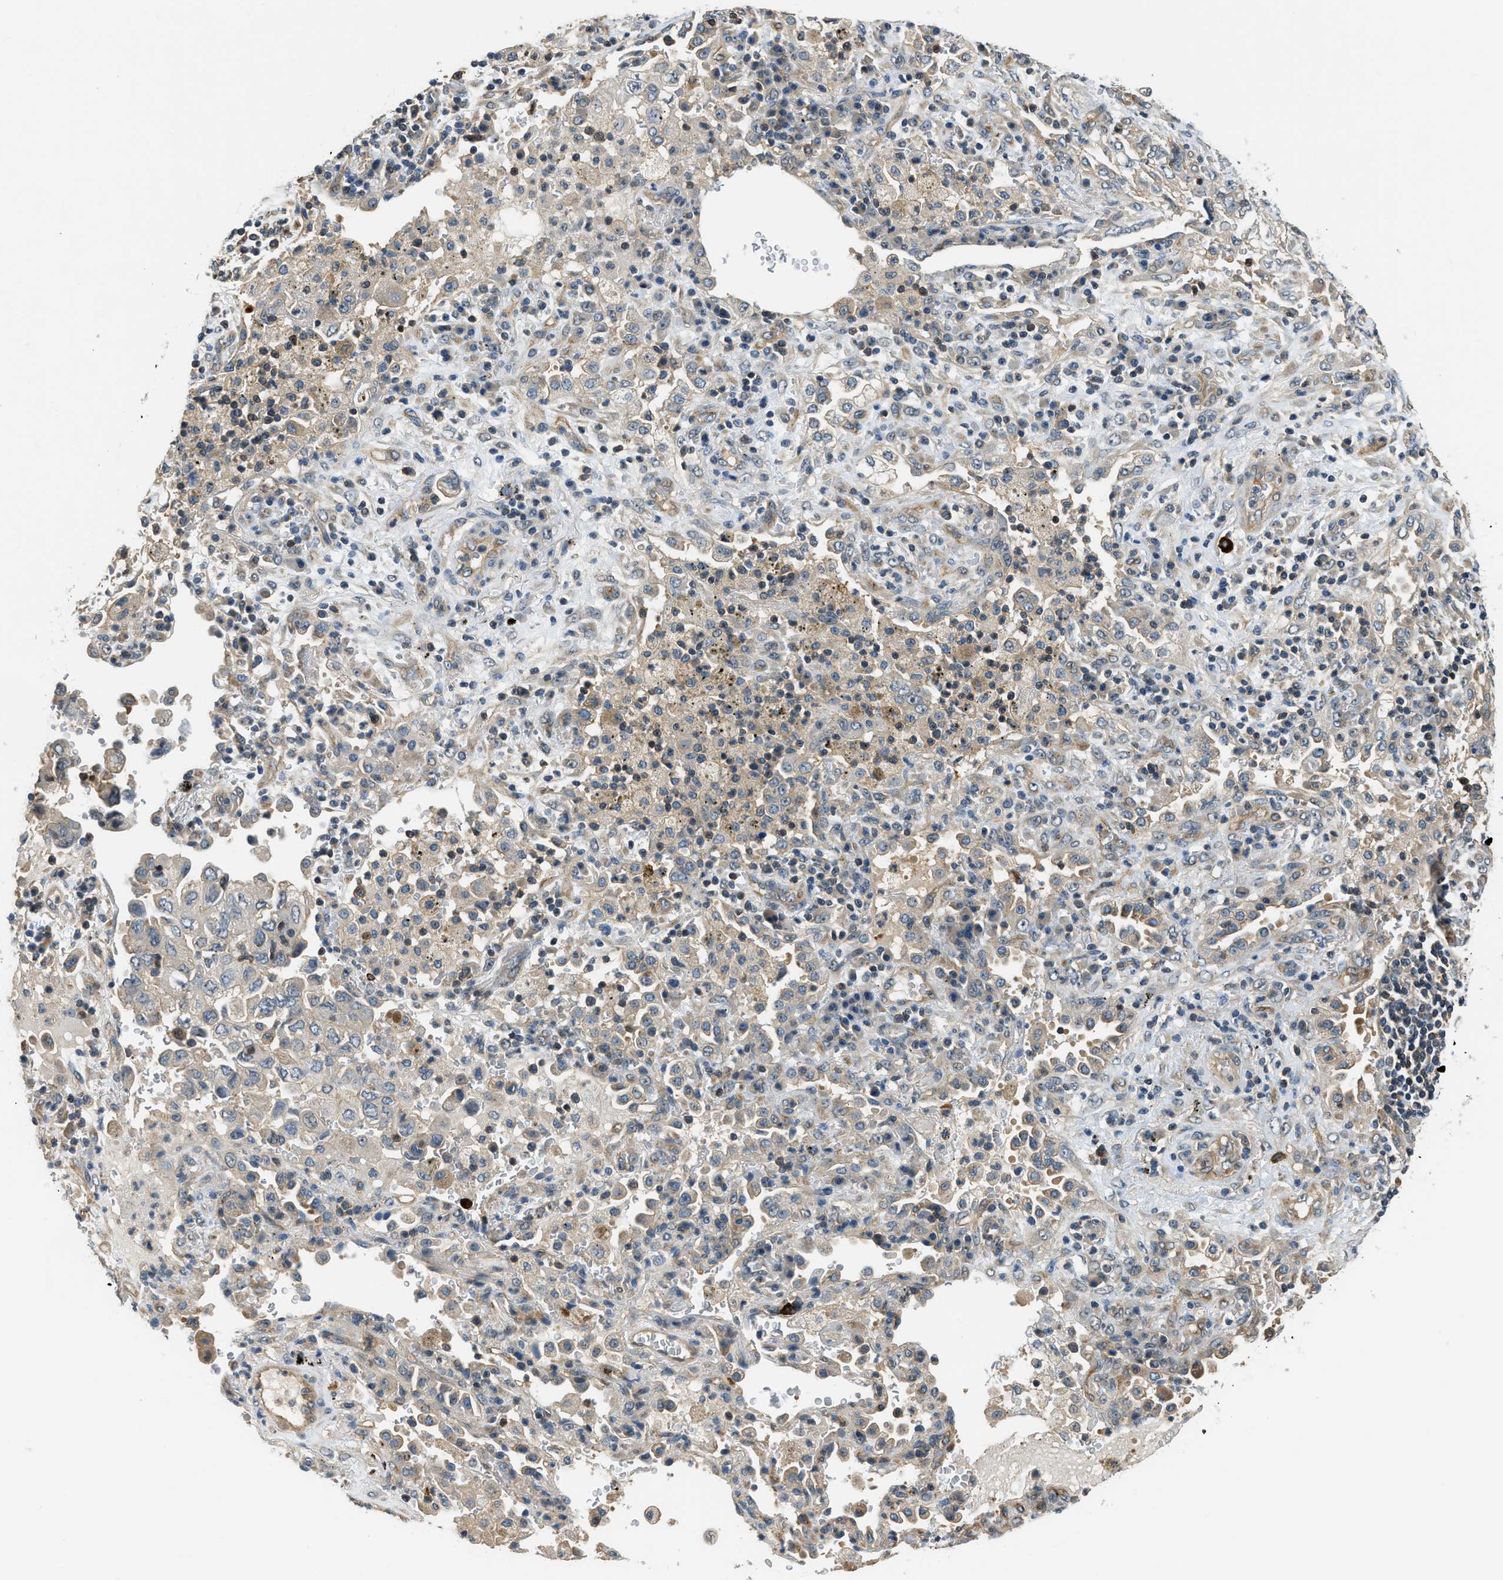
{"staining": {"intensity": "weak", "quantity": "<25%", "location": "cytoplasmic/membranous"}, "tissue": "lung cancer", "cell_type": "Tumor cells", "image_type": "cancer", "snomed": [{"axis": "morphology", "description": "Adenocarcinoma, NOS"}, {"axis": "topography", "description": "Lung"}], "caption": "This is a image of immunohistochemistry (IHC) staining of lung cancer (adenocarcinoma), which shows no positivity in tumor cells.", "gene": "CBLB", "patient": {"sex": "male", "age": 64}}